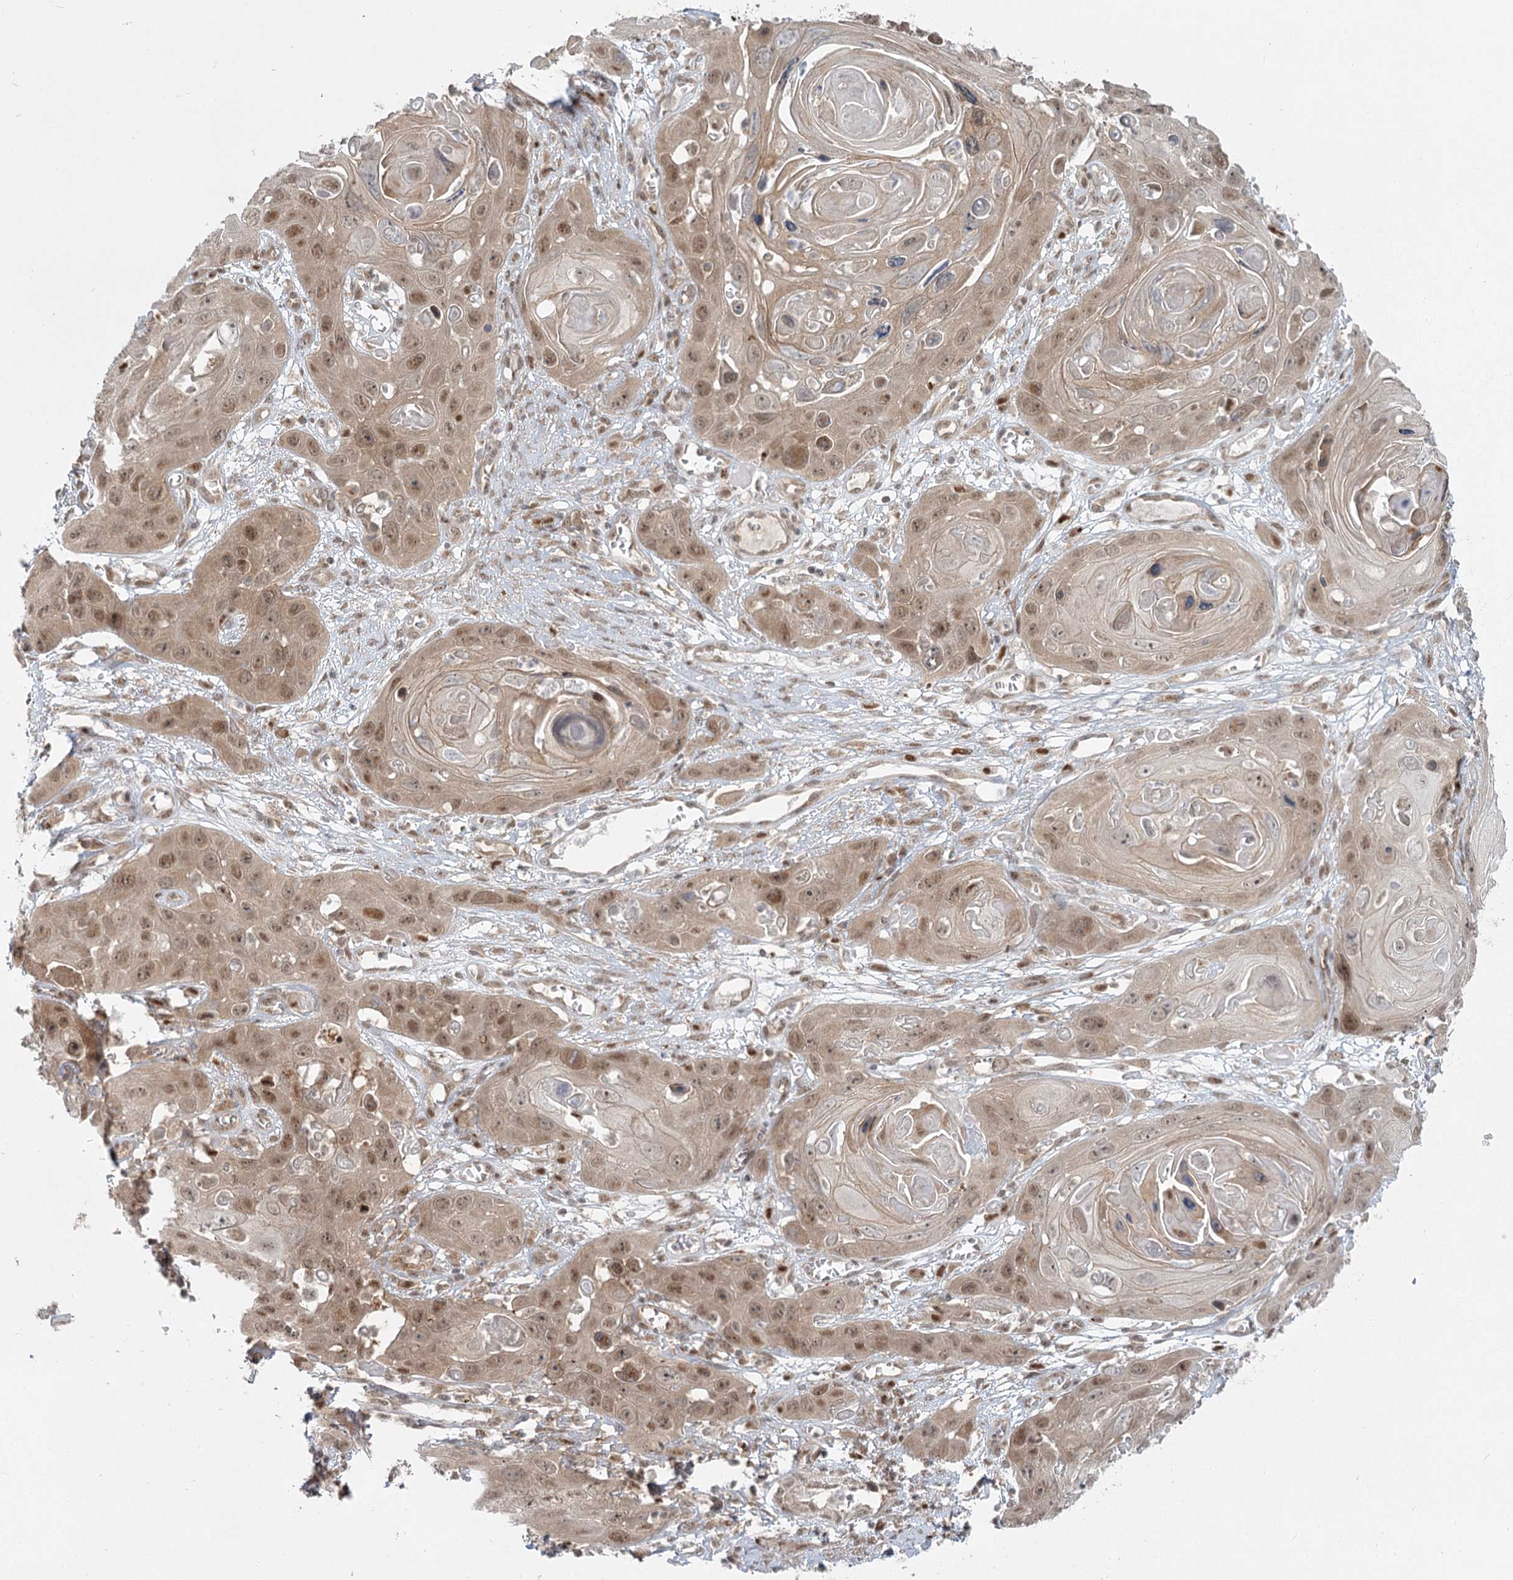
{"staining": {"intensity": "moderate", "quantity": ">75%", "location": "cytoplasmic/membranous,nuclear"}, "tissue": "skin cancer", "cell_type": "Tumor cells", "image_type": "cancer", "snomed": [{"axis": "morphology", "description": "Squamous cell carcinoma, NOS"}, {"axis": "topography", "description": "Skin"}], "caption": "A brown stain highlights moderate cytoplasmic/membranous and nuclear staining of a protein in human skin cancer (squamous cell carcinoma) tumor cells.", "gene": "THNSL1", "patient": {"sex": "male", "age": 55}}